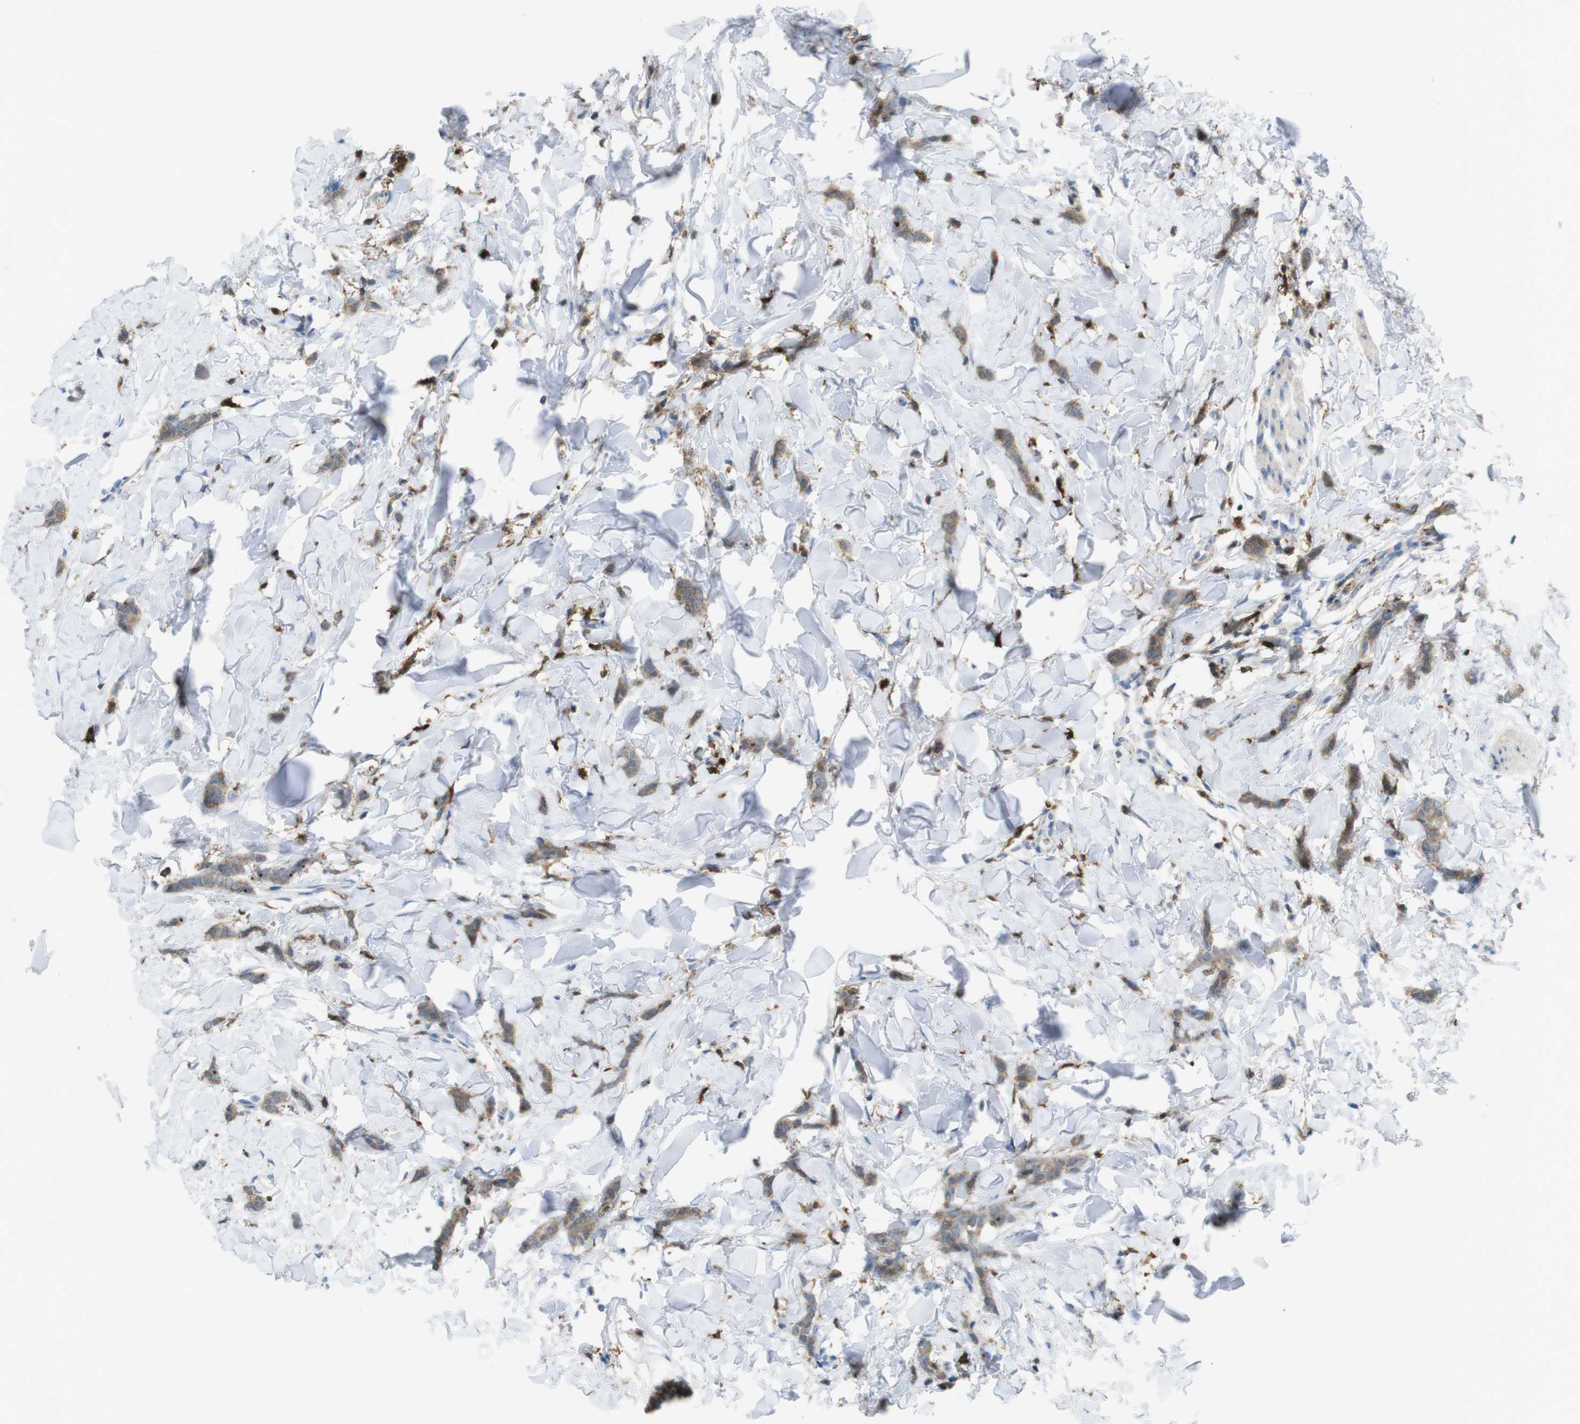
{"staining": {"intensity": "moderate", "quantity": ">75%", "location": "cytoplasmic/membranous"}, "tissue": "breast cancer", "cell_type": "Tumor cells", "image_type": "cancer", "snomed": [{"axis": "morphology", "description": "Lobular carcinoma"}, {"axis": "topography", "description": "Skin"}, {"axis": "topography", "description": "Breast"}], "caption": "Breast cancer (lobular carcinoma) stained with a brown dye shows moderate cytoplasmic/membranous positive staining in about >75% of tumor cells.", "gene": "PRKCD", "patient": {"sex": "female", "age": 46}}